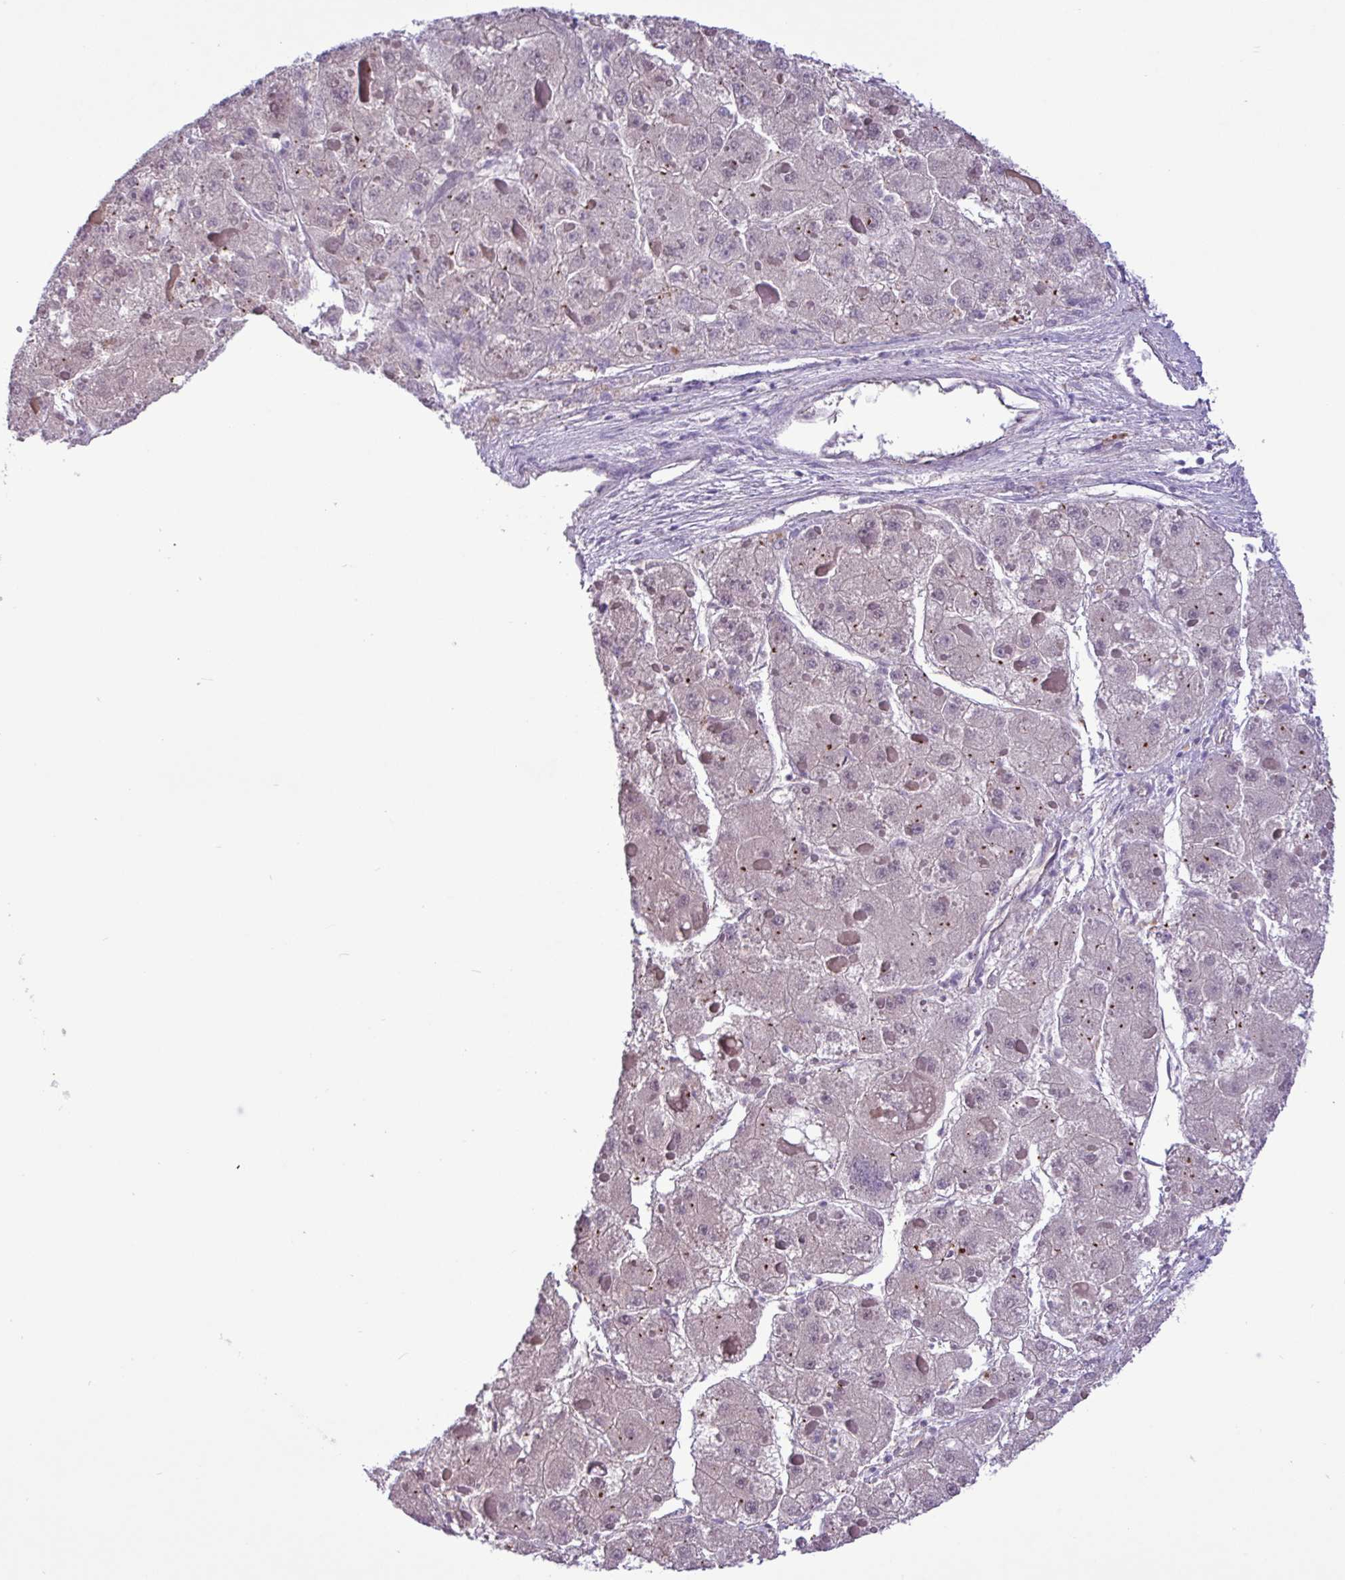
{"staining": {"intensity": "weak", "quantity": "<25%", "location": "cytoplasmic/membranous"}, "tissue": "liver cancer", "cell_type": "Tumor cells", "image_type": "cancer", "snomed": [{"axis": "morphology", "description": "Carcinoma, Hepatocellular, NOS"}, {"axis": "topography", "description": "Liver"}], "caption": "Liver cancer stained for a protein using immunohistochemistry shows no positivity tumor cells.", "gene": "SPINK8", "patient": {"sex": "female", "age": 73}}